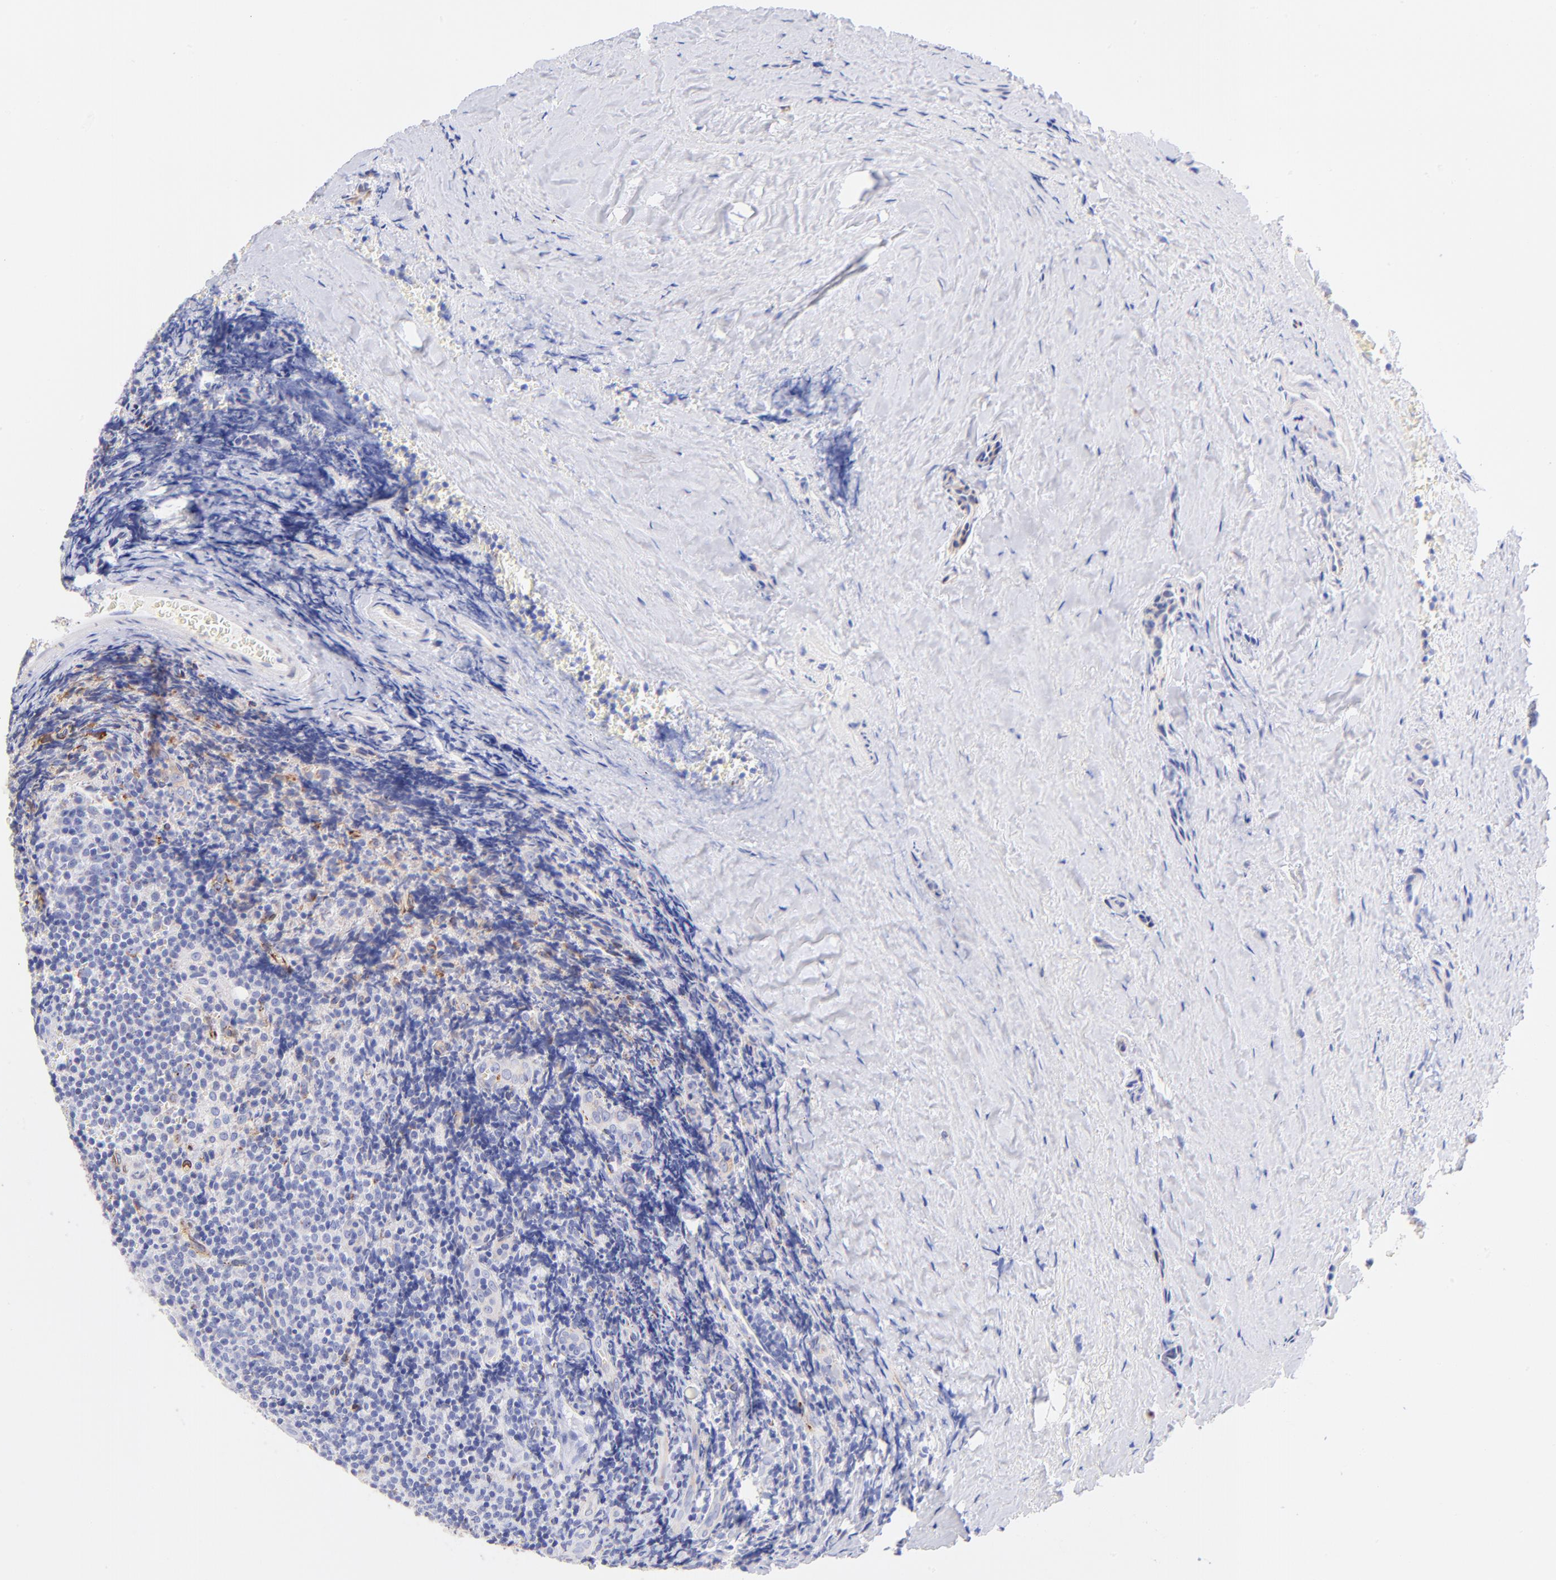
{"staining": {"intensity": "negative", "quantity": "none", "location": "none"}, "tissue": "tonsil", "cell_type": "Germinal center cells", "image_type": "normal", "snomed": [{"axis": "morphology", "description": "Normal tissue, NOS"}, {"axis": "topography", "description": "Tonsil"}], "caption": "This is a micrograph of immunohistochemistry (IHC) staining of unremarkable tonsil, which shows no staining in germinal center cells.", "gene": "SPARC", "patient": {"sex": "male", "age": 20}}